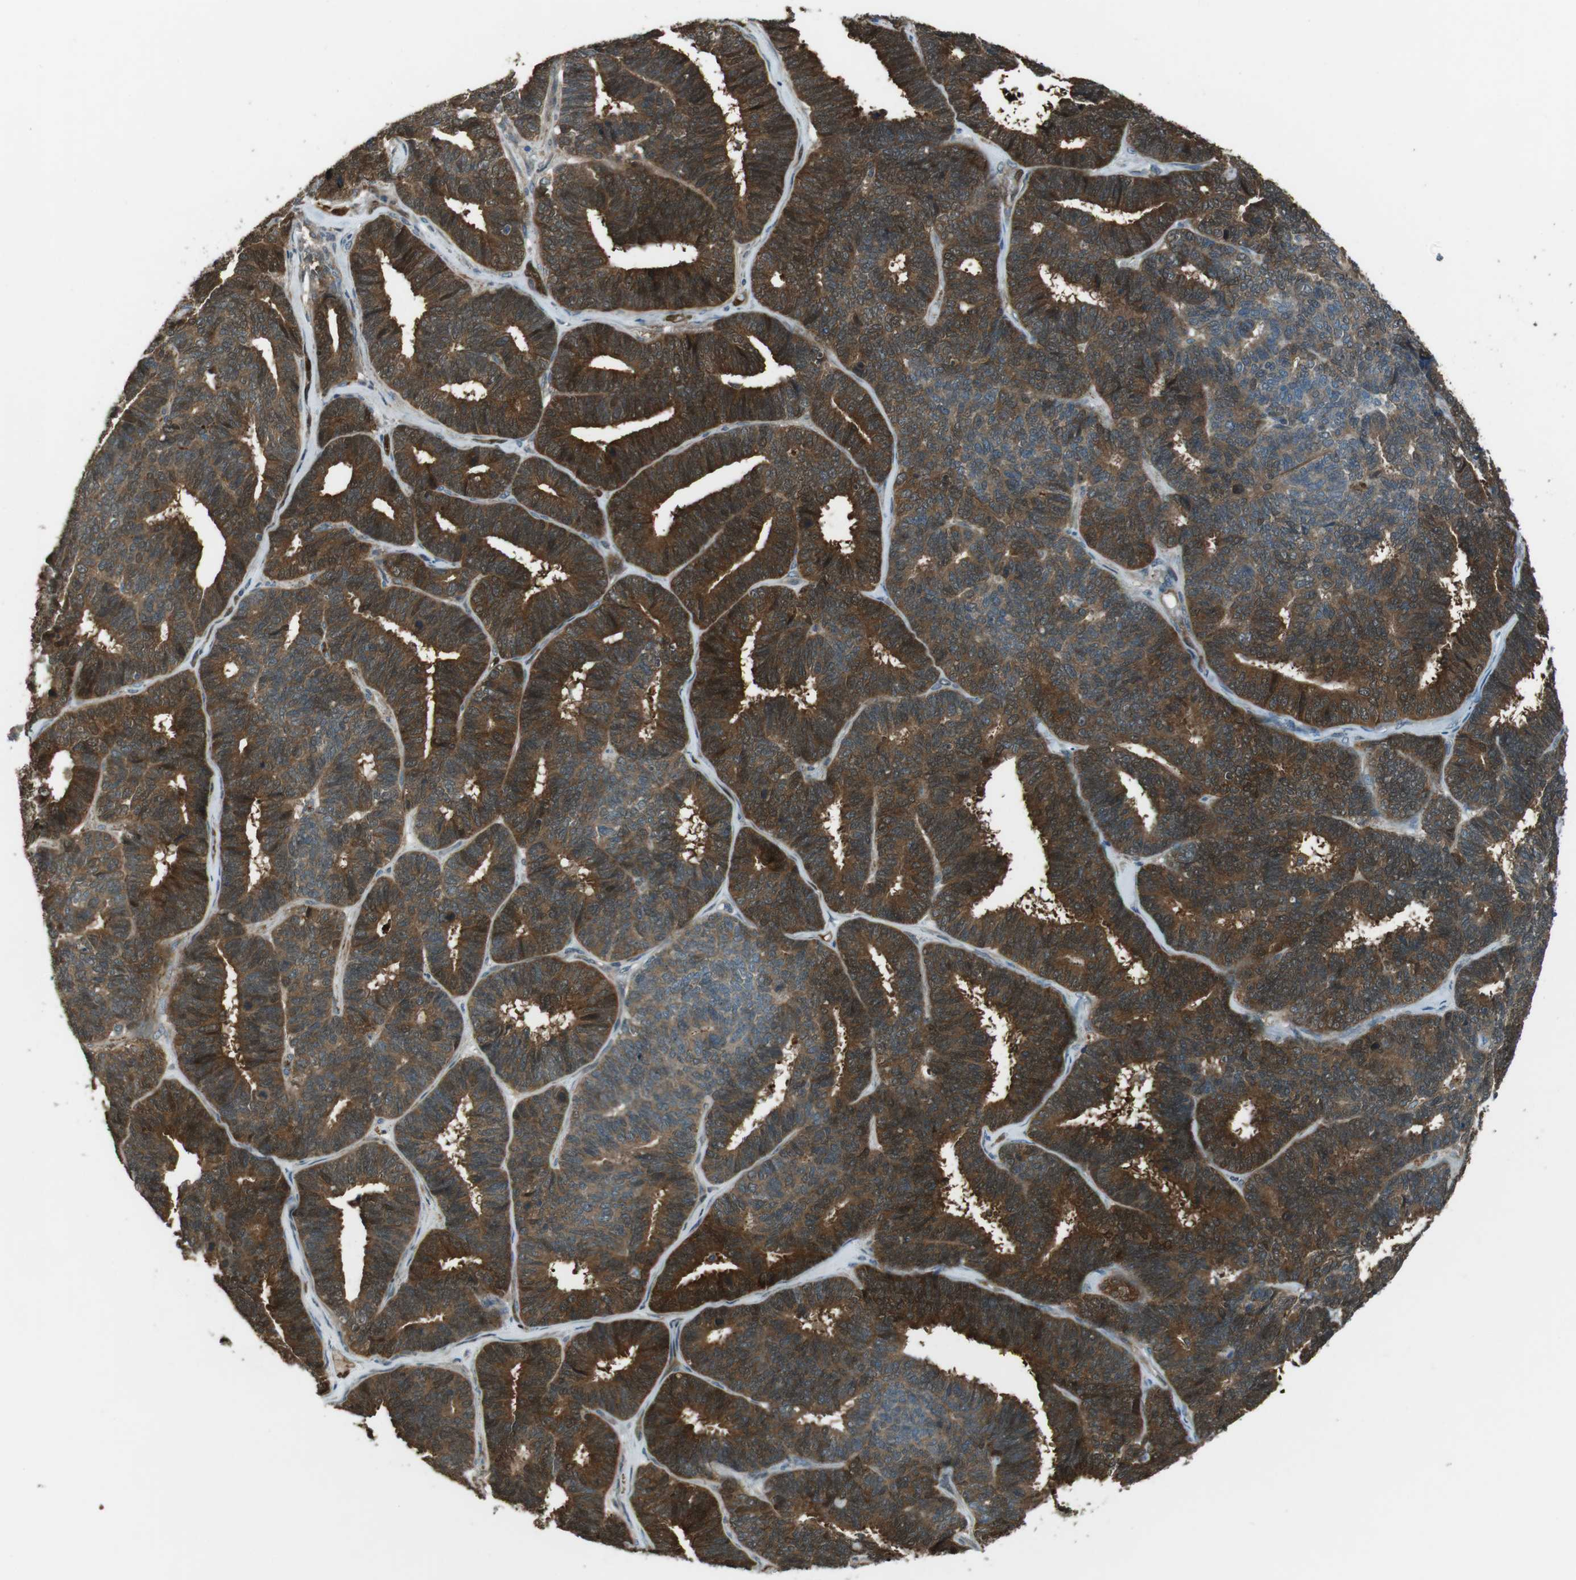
{"staining": {"intensity": "strong", "quantity": "25%-75%", "location": "cytoplasmic/membranous"}, "tissue": "endometrial cancer", "cell_type": "Tumor cells", "image_type": "cancer", "snomed": [{"axis": "morphology", "description": "Adenocarcinoma, NOS"}, {"axis": "topography", "description": "Endometrium"}], "caption": "Human endometrial cancer (adenocarcinoma) stained with a brown dye demonstrates strong cytoplasmic/membranous positive staining in approximately 25%-75% of tumor cells.", "gene": "MFAP3", "patient": {"sex": "female", "age": 70}}